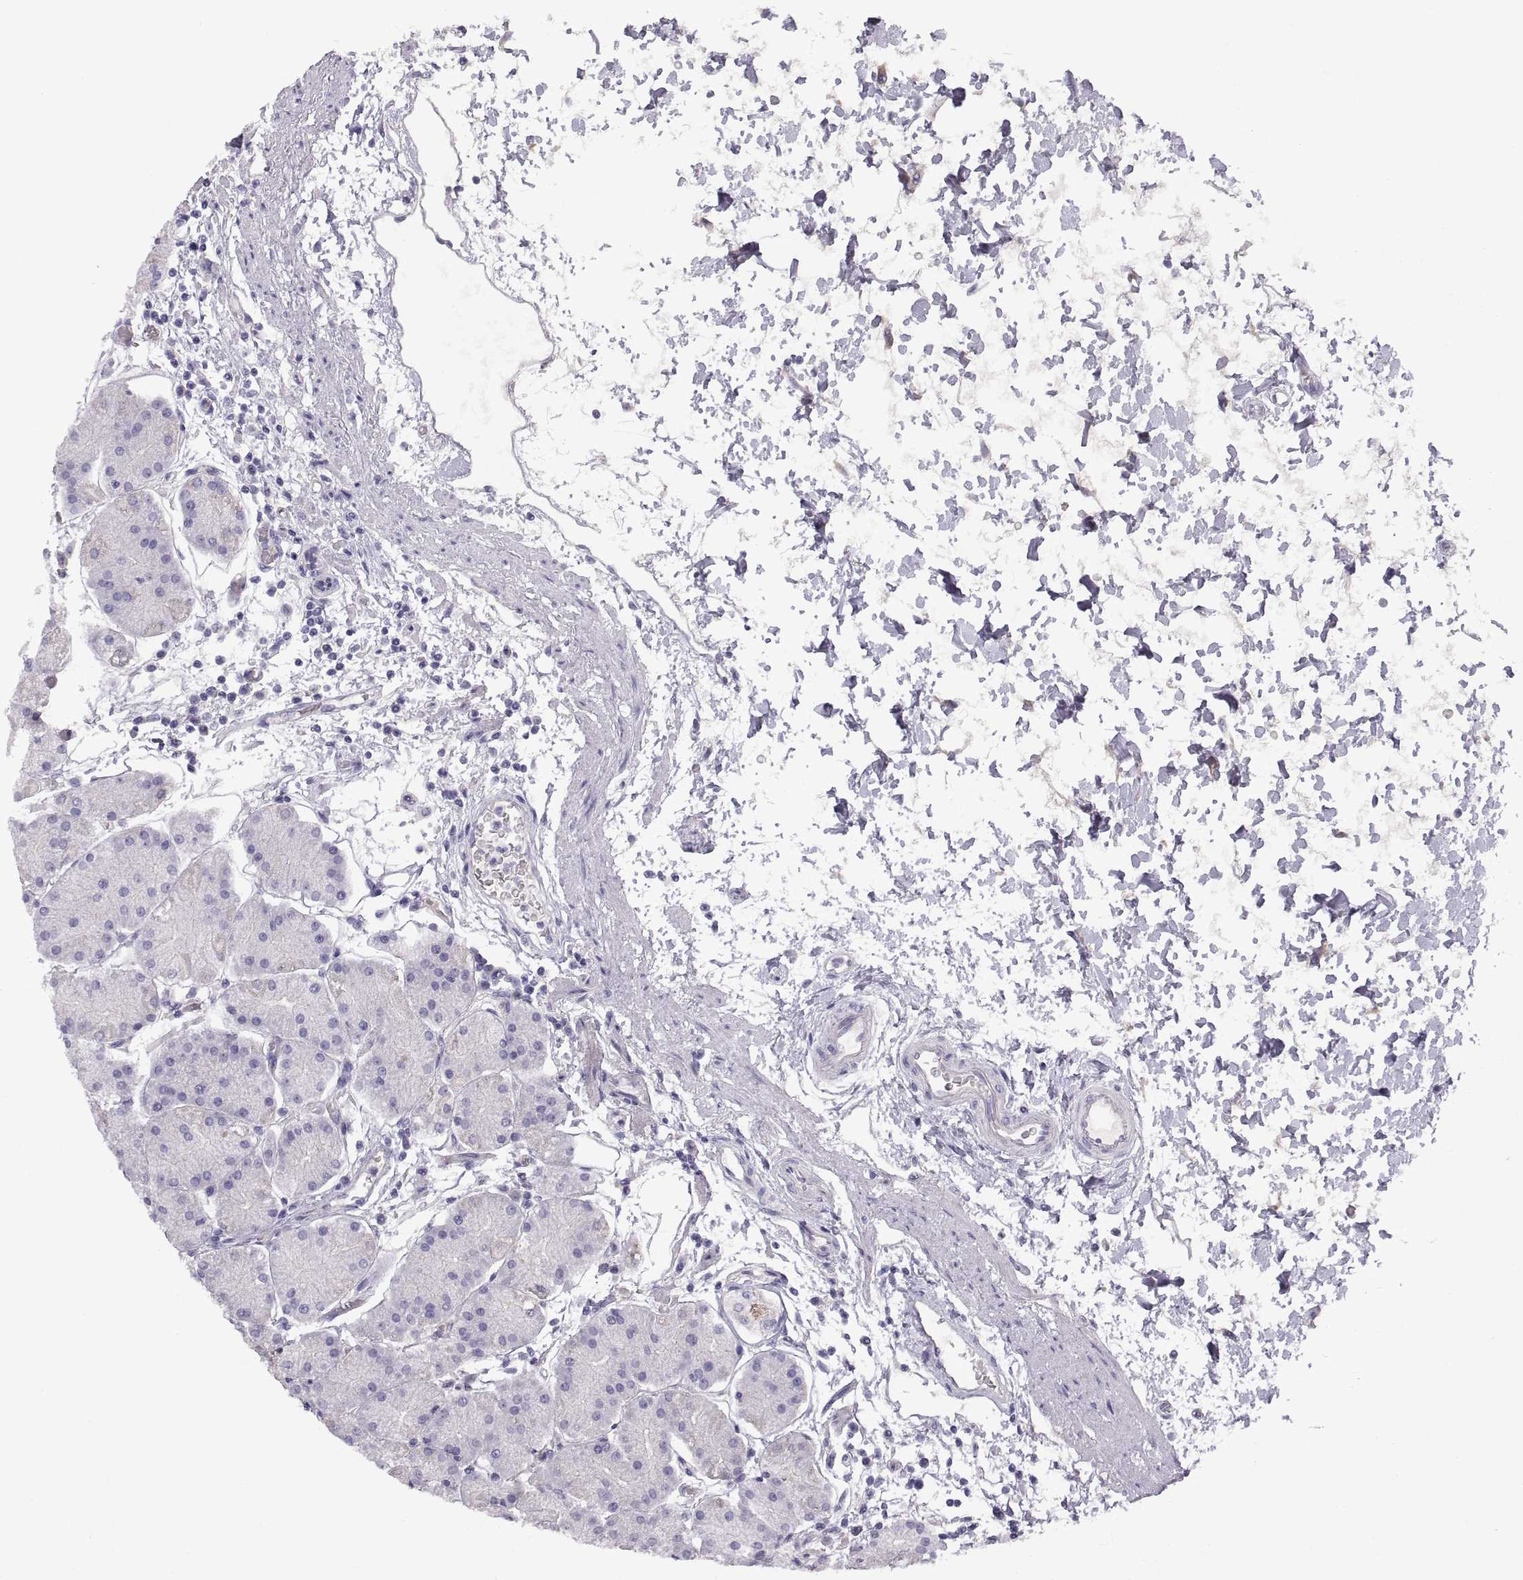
{"staining": {"intensity": "negative", "quantity": "none", "location": "none"}, "tissue": "stomach", "cell_type": "Glandular cells", "image_type": "normal", "snomed": [{"axis": "morphology", "description": "Normal tissue, NOS"}, {"axis": "topography", "description": "Stomach"}], "caption": "IHC of unremarkable human stomach exhibits no expression in glandular cells.", "gene": "CRYBB3", "patient": {"sex": "male", "age": 54}}